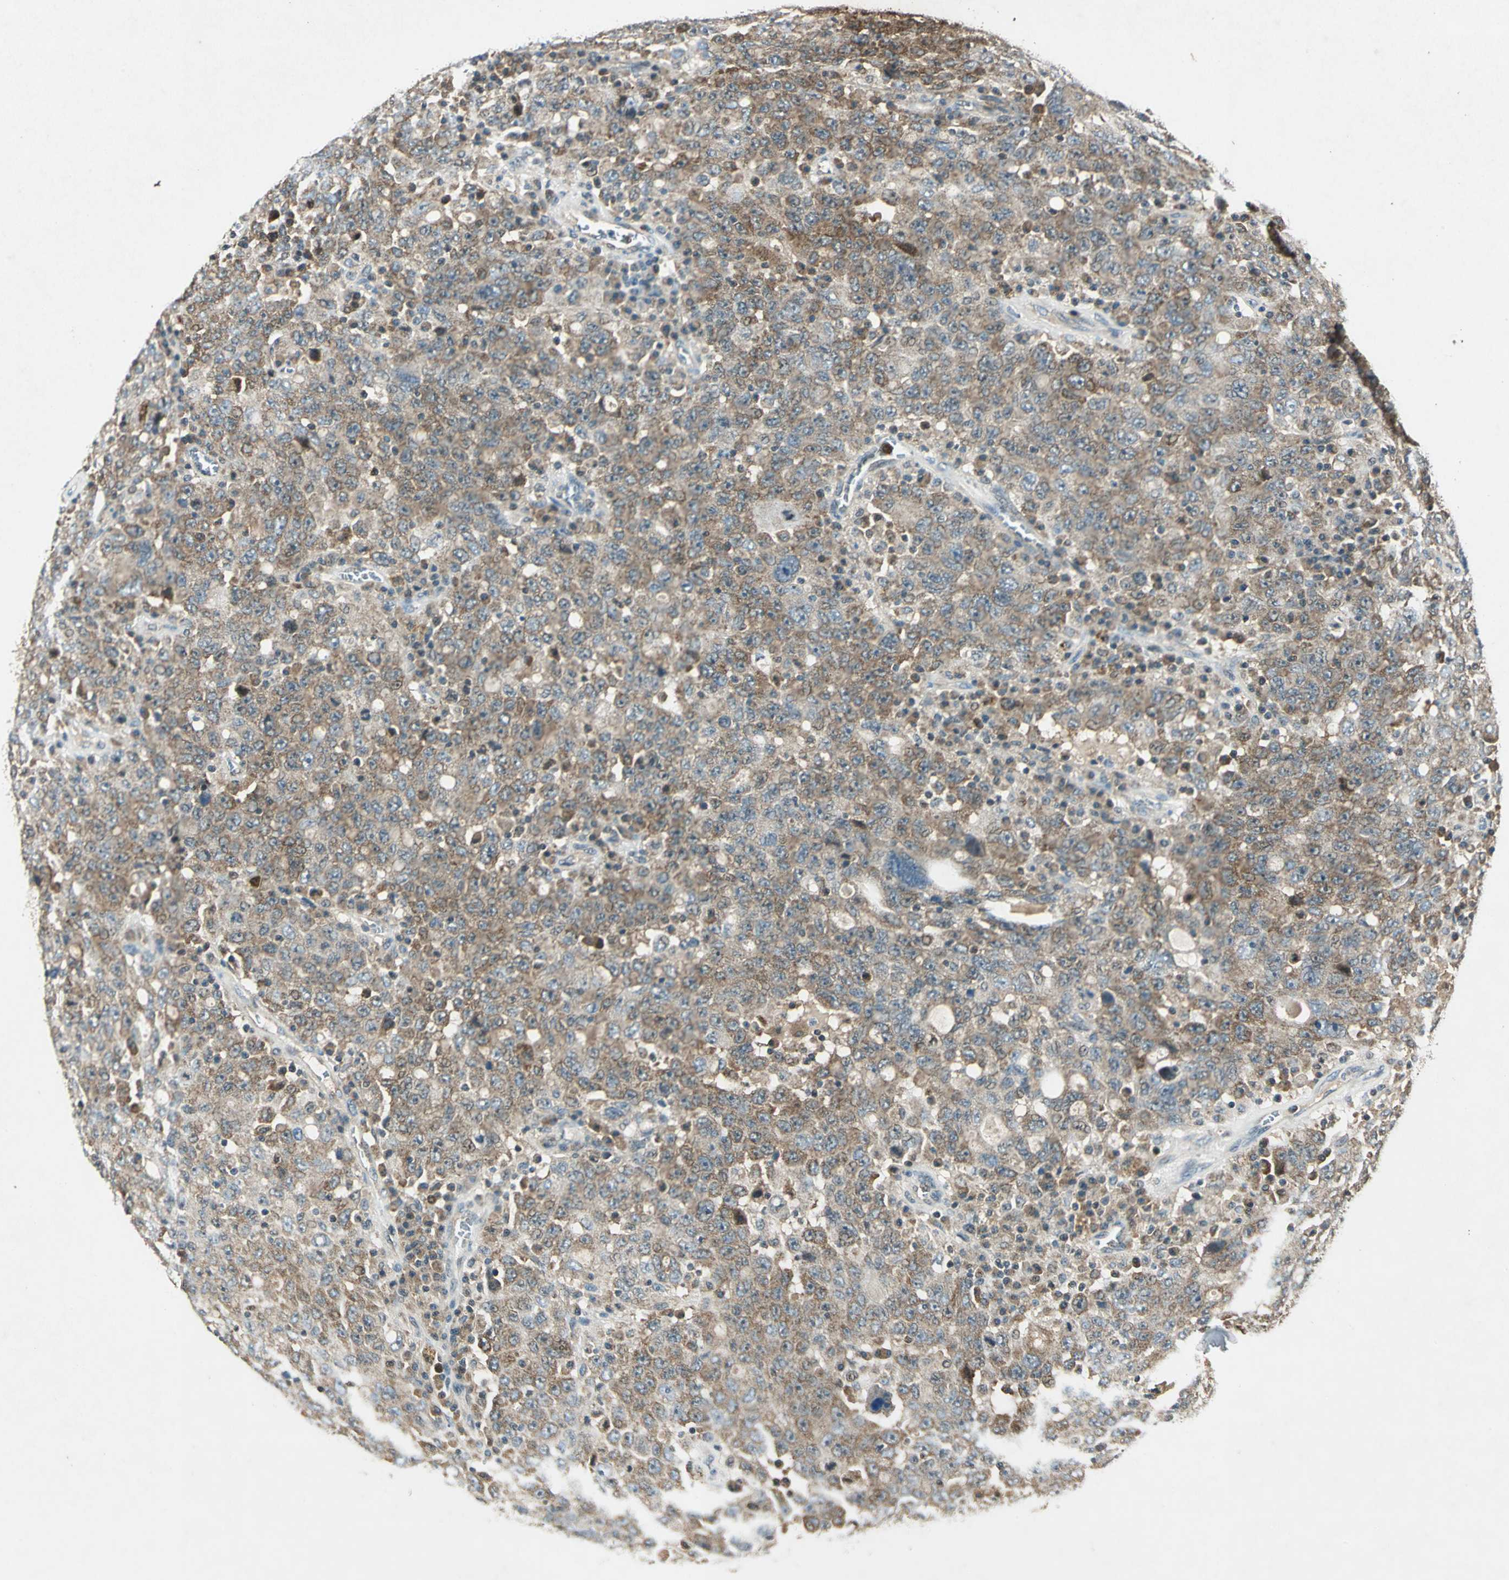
{"staining": {"intensity": "weak", "quantity": ">75%", "location": "cytoplasmic/membranous"}, "tissue": "ovarian cancer", "cell_type": "Tumor cells", "image_type": "cancer", "snomed": [{"axis": "morphology", "description": "Carcinoma, endometroid"}, {"axis": "topography", "description": "Ovary"}], "caption": "Human ovarian endometroid carcinoma stained with a brown dye reveals weak cytoplasmic/membranous positive expression in approximately >75% of tumor cells.", "gene": "AHSA1", "patient": {"sex": "female", "age": 62}}